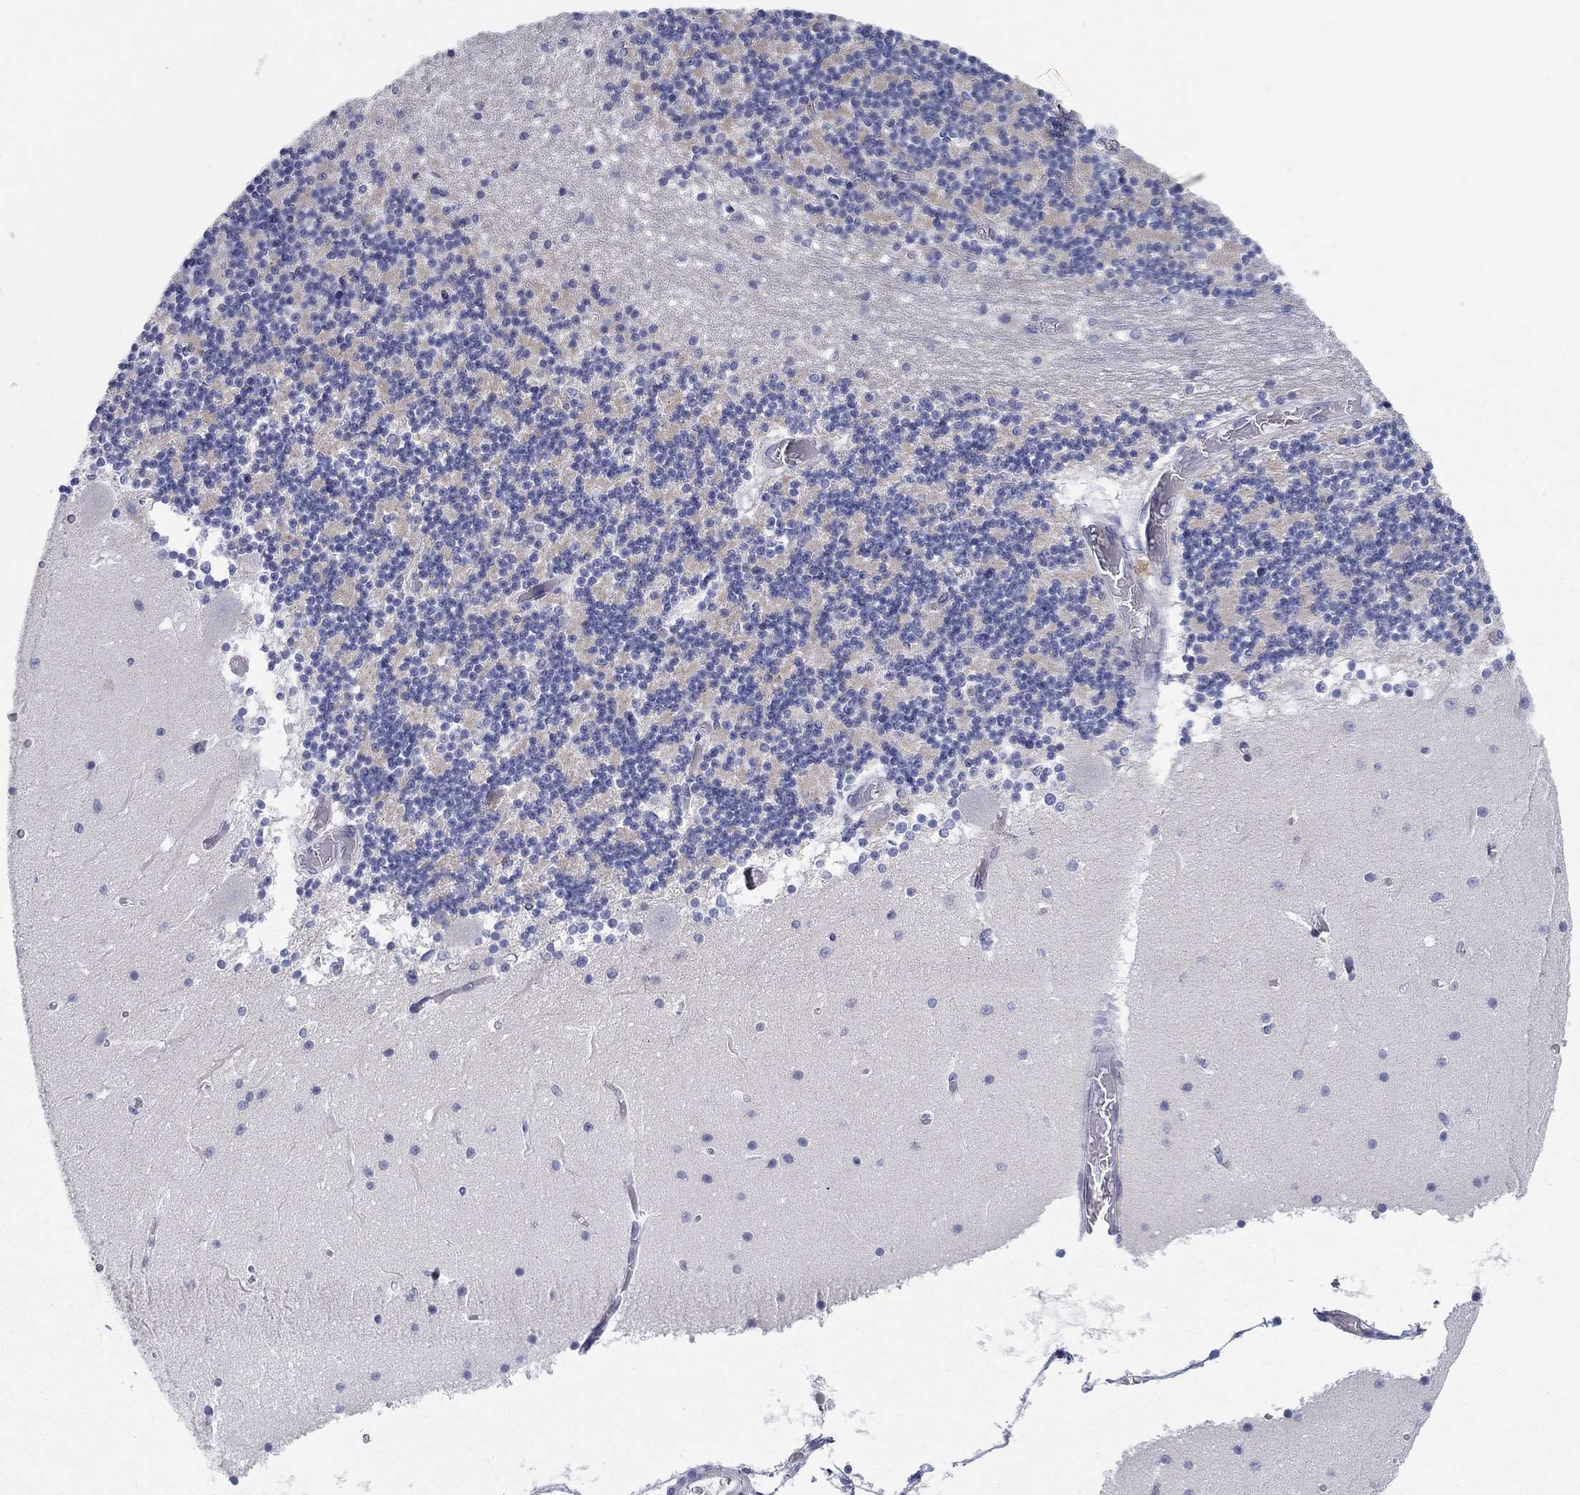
{"staining": {"intensity": "negative", "quantity": "none", "location": "none"}, "tissue": "cerebellum", "cell_type": "Cells in granular layer", "image_type": "normal", "snomed": [{"axis": "morphology", "description": "Normal tissue, NOS"}, {"axis": "topography", "description": "Cerebellum"}], "caption": "This photomicrograph is of unremarkable cerebellum stained with immunohistochemistry to label a protein in brown with the nuclei are counter-stained blue. There is no staining in cells in granular layer. The staining is performed using DAB brown chromogen with nuclei counter-stained in using hematoxylin.", "gene": "CHI3L2", "patient": {"sex": "female", "age": 28}}